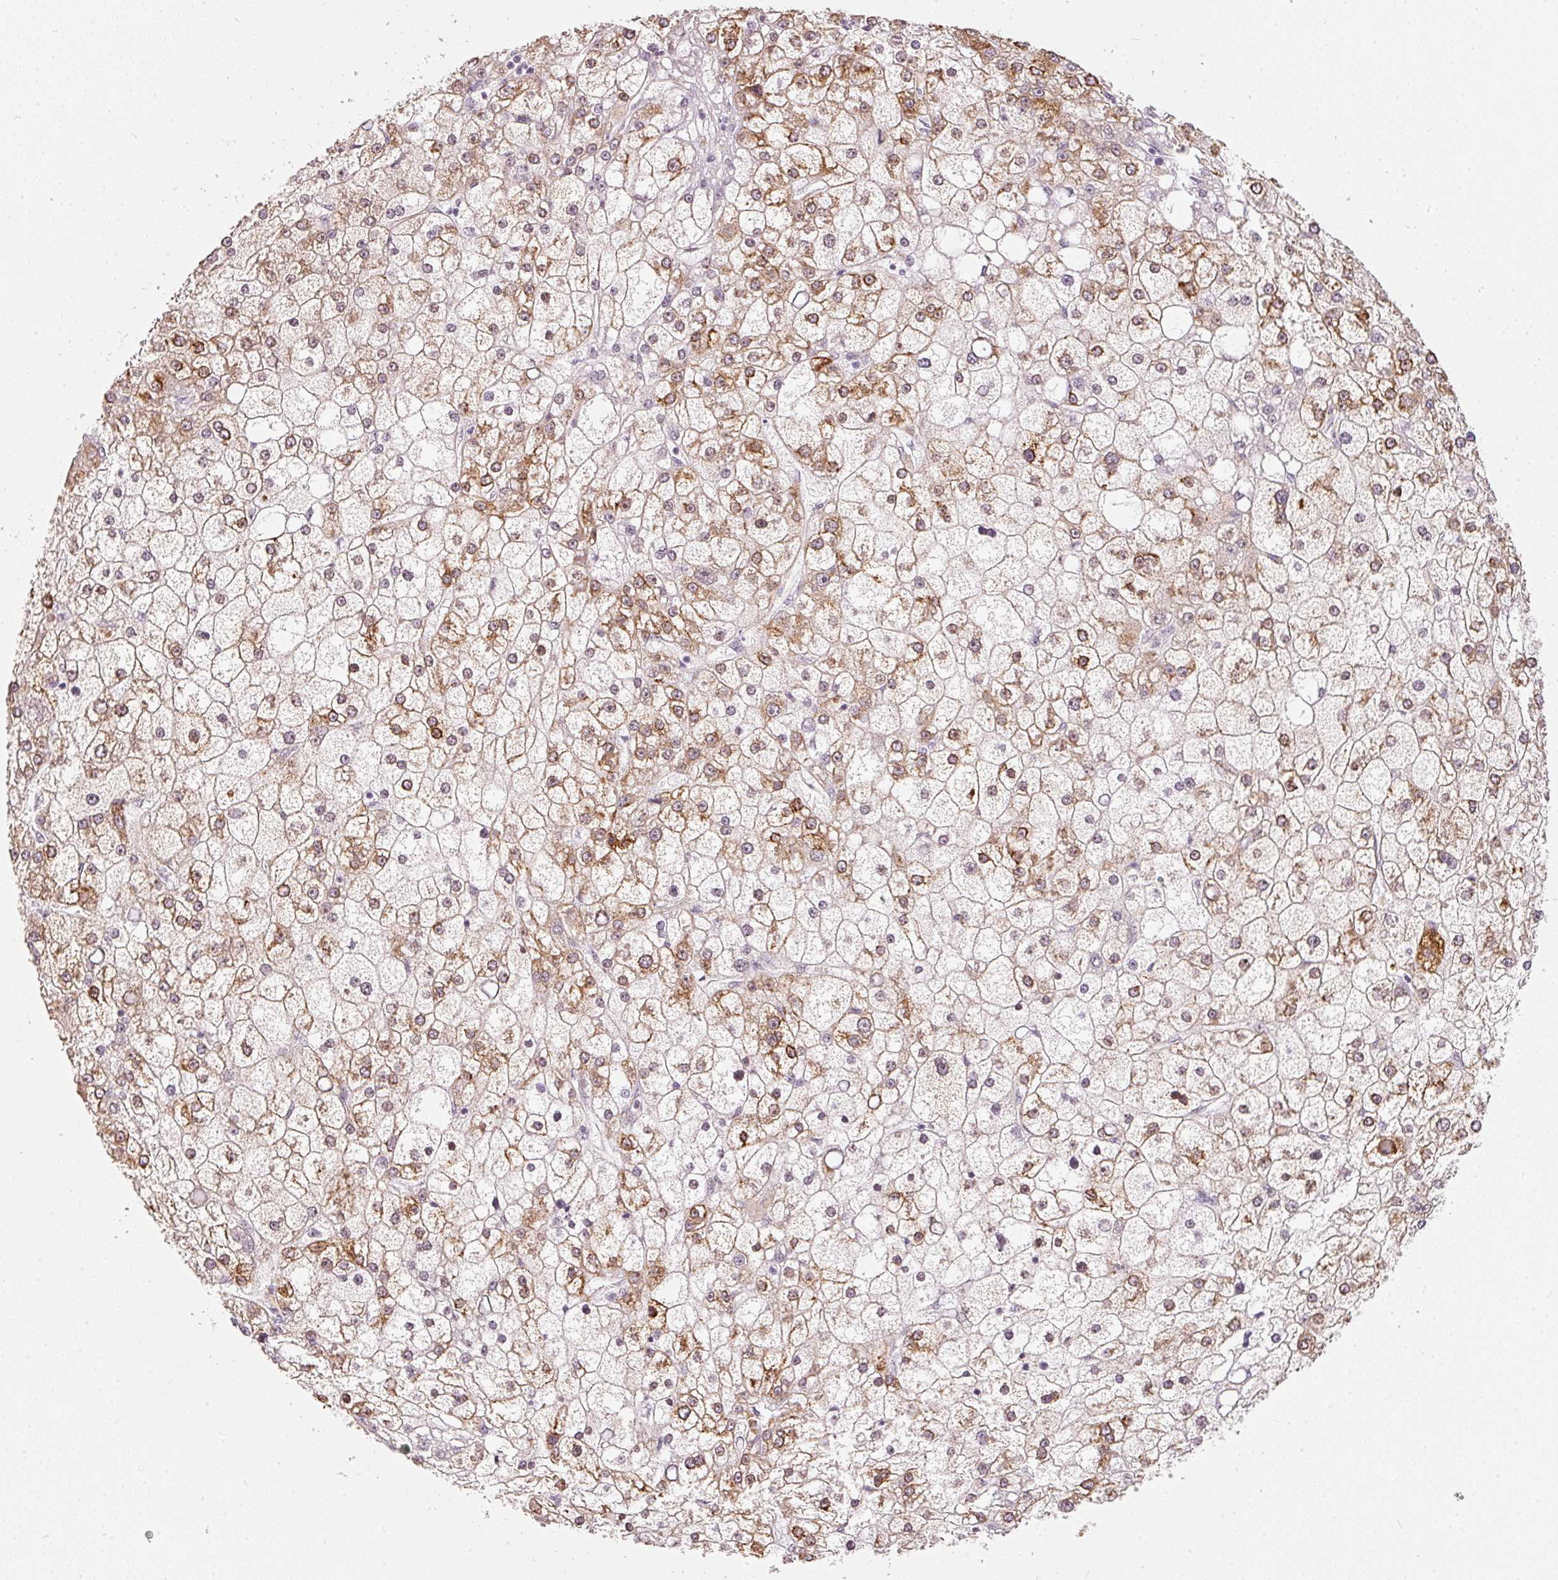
{"staining": {"intensity": "strong", "quantity": "25%-75%", "location": "cytoplasmic/membranous"}, "tissue": "liver cancer", "cell_type": "Tumor cells", "image_type": "cancer", "snomed": [{"axis": "morphology", "description": "Carcinoma, Hepatocellular, NOS"}, {"axis": "topography", "description": "Liver"}], "caption": "Protein positivity by immunohistochemistry (IHC) displays strong cytoplasmic/membranous positivity in about 25%-75% of tumor cells in liver cancer. (Stains: DAB (3,3'-diaminobenzidine) in brown, nuclei in blue, Microscopy: brightfield microscopy at high magnification).", "gene": "MXRA8", "patient": {"sex": "male", "age": 67}}